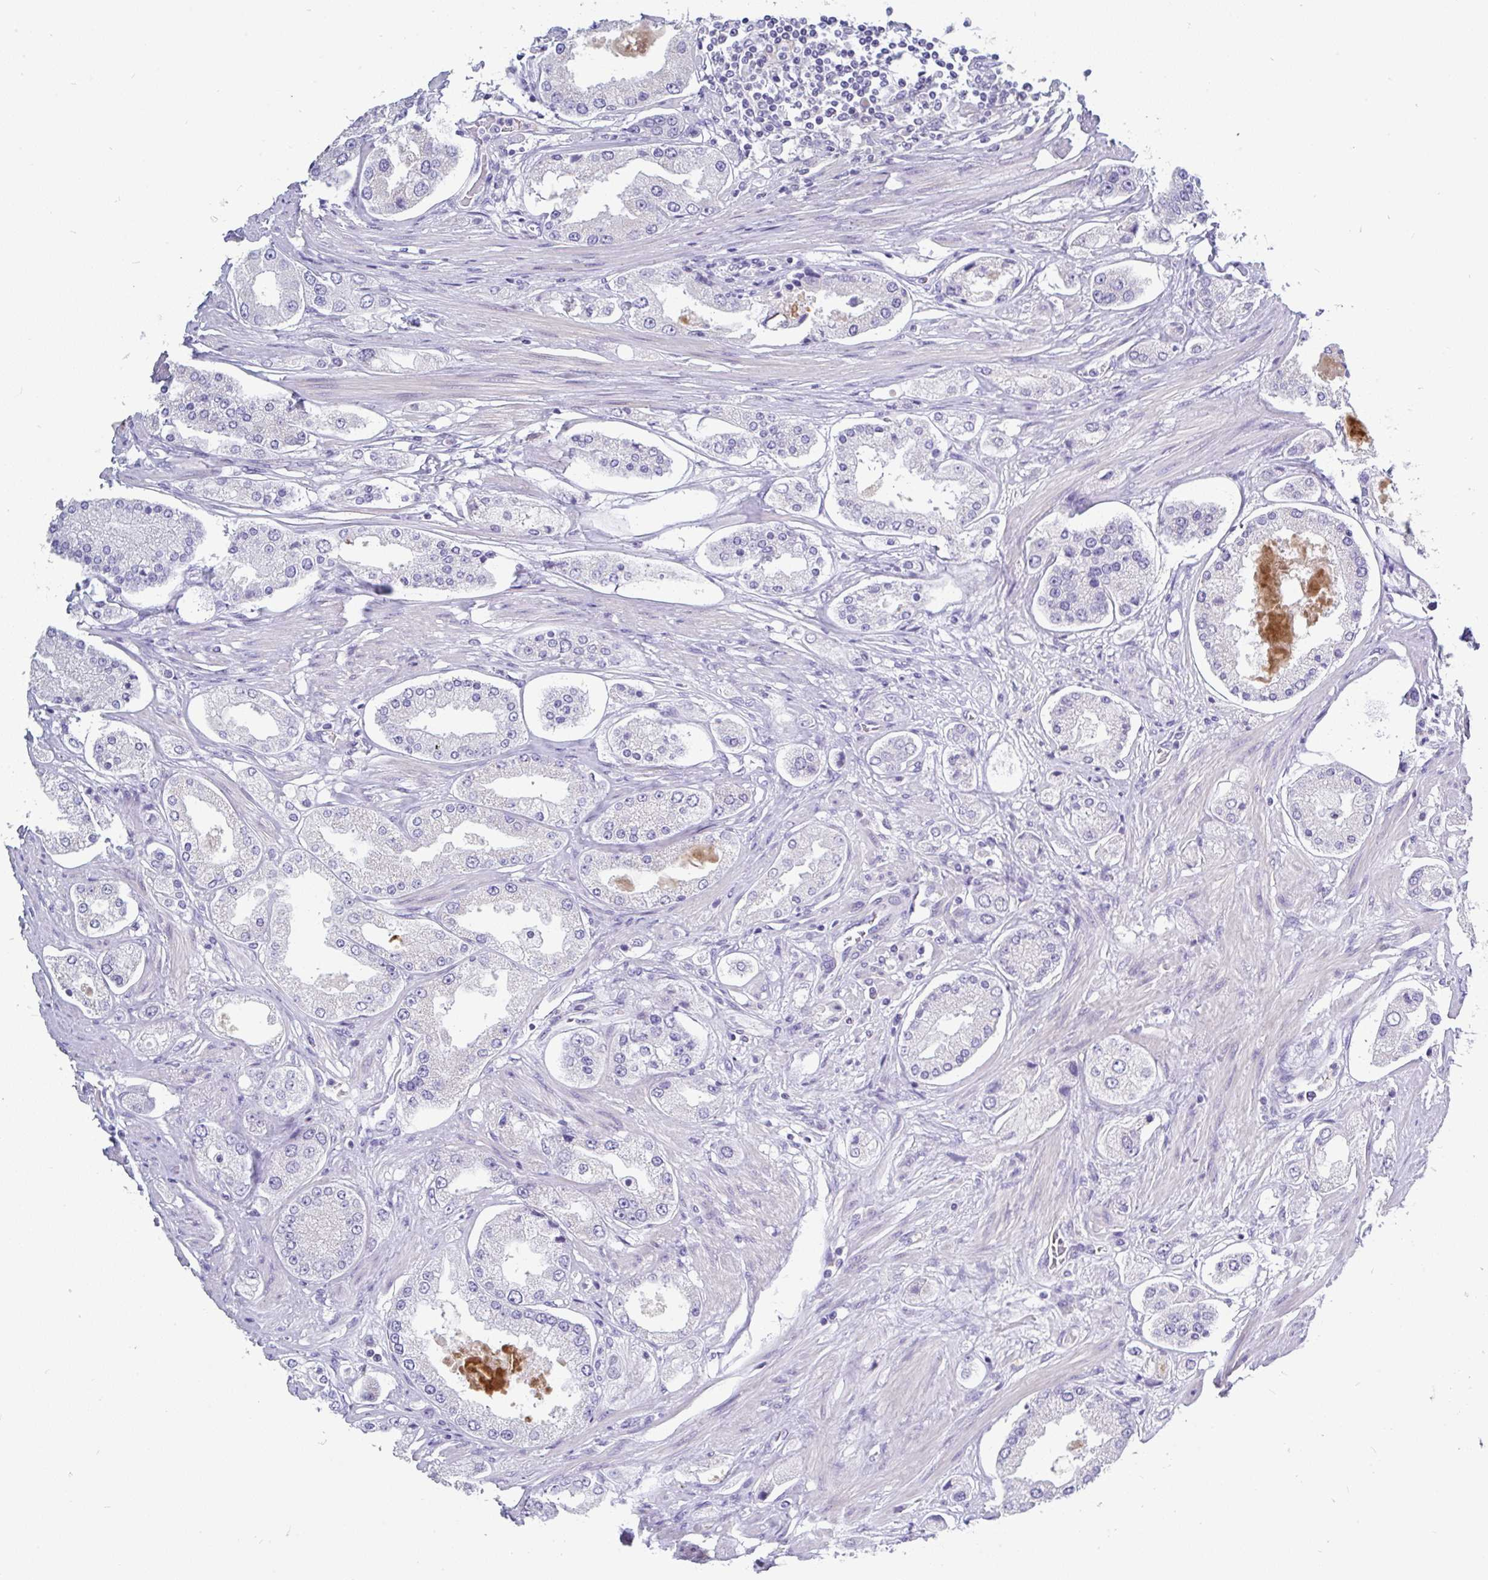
{"staining": {"intensity": "negative", "quantity": "none", "location": "none"}, "tissue": "prostate cancer", "cell_type": "Tumor cells", "image_type": "cancer", "snomed": [{"axis": "morphology", "description": "Adenocarcinoma, High grade"}, {"axis": "topography", "description": "Prostate"}], "caption": "A micrograph of prostate high-grade adenocarcinoma stained for a protein displays no brown staining in tumor cells. Nuclei are stained in blue.", "gene": "INTS5", "patient": {"sex": "male", "age": 69}}